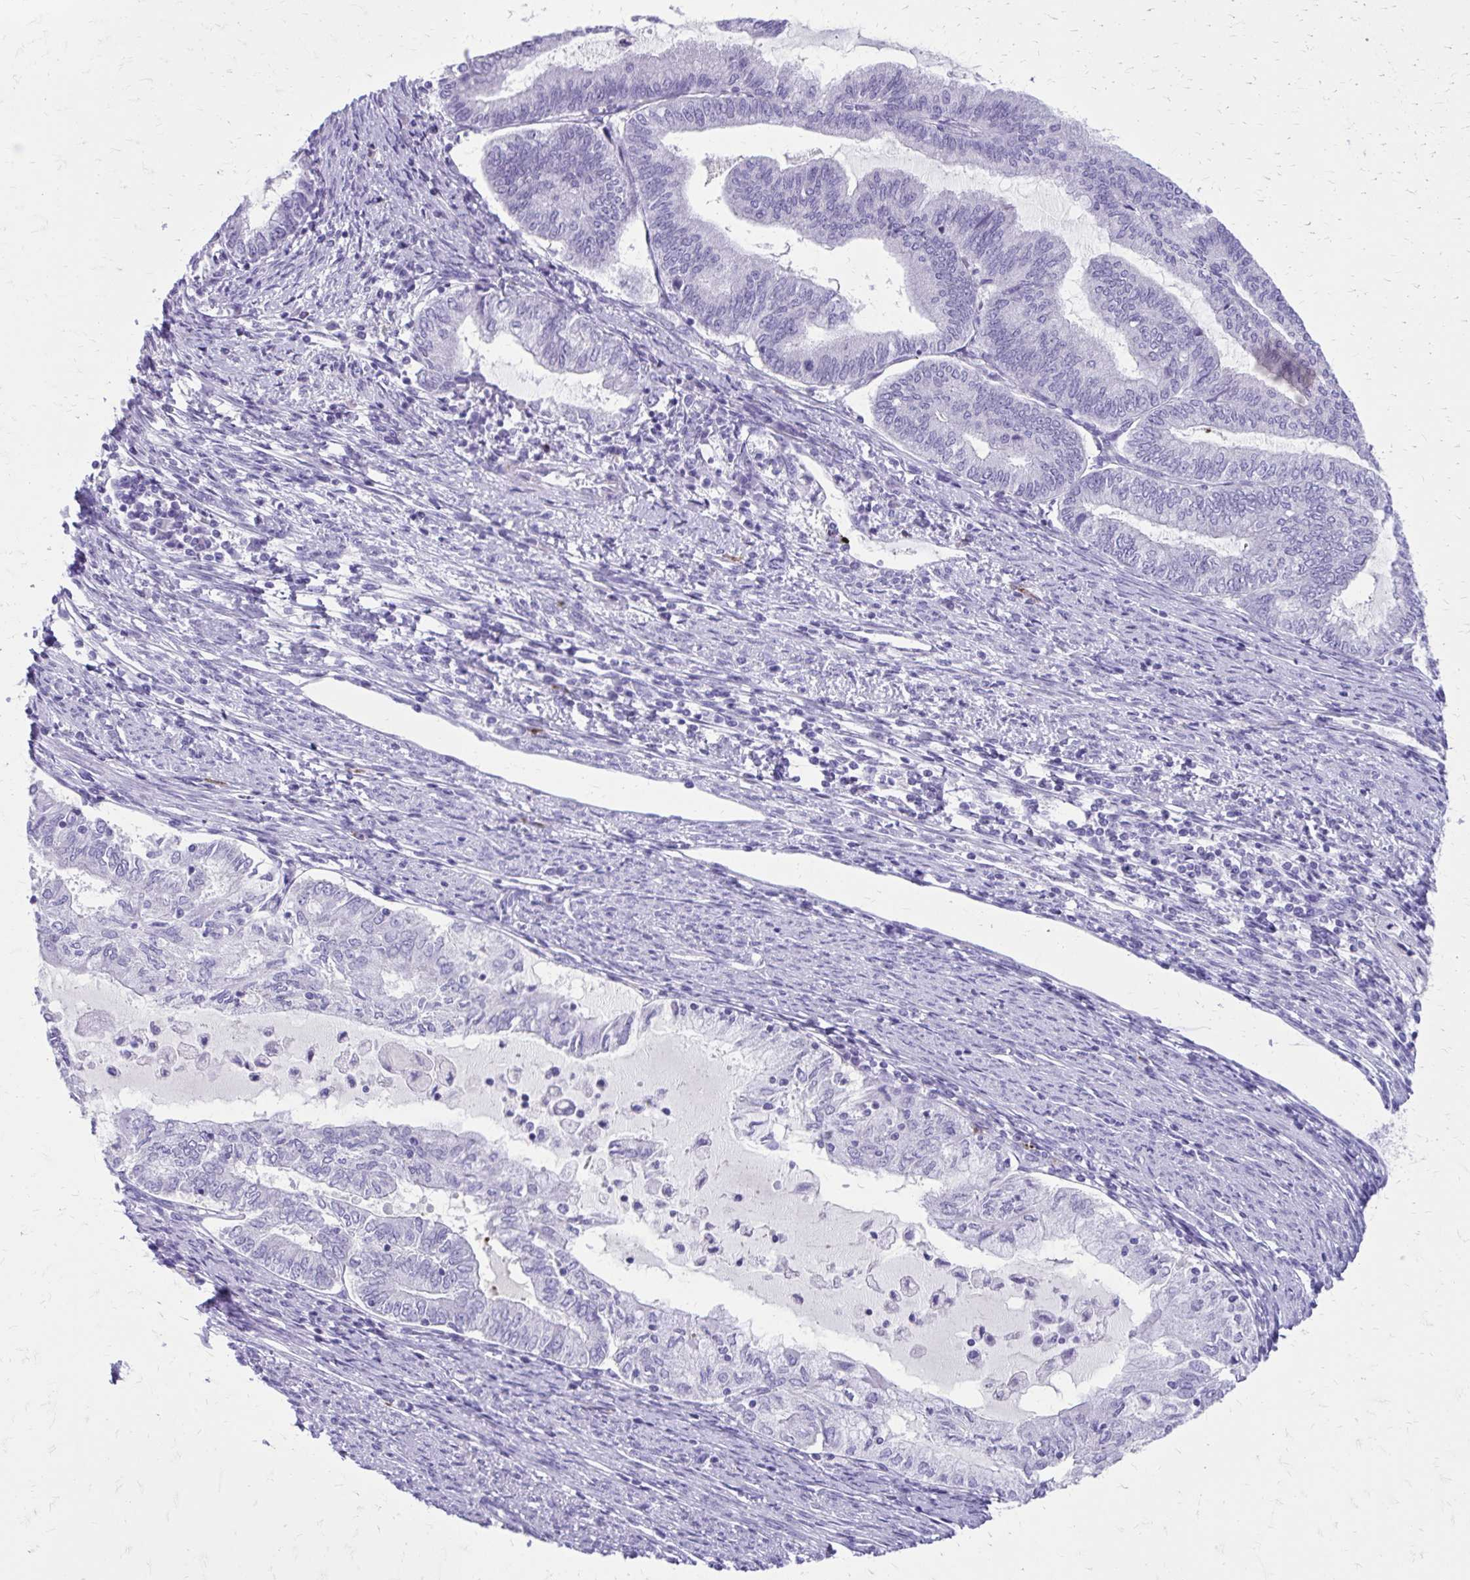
{"staining": {"intensity": "negative", "quantity": "none", "location": "none"}, "tissue": "endometrial cancer", "cell_type": "Tumor cells", "image_type": "cancer", "snomed": [{"axis": "morphology", "description": "Adenocarcinoma, NOS"}, {"axis": "topography", "description": "Endometrium"}], "caption": "Immunohistochemistry of endometrial cancer demonstrates no positivity in tumor cells.", "gene": "SATL1", "patient": {"sex": "female", "age": 79}}